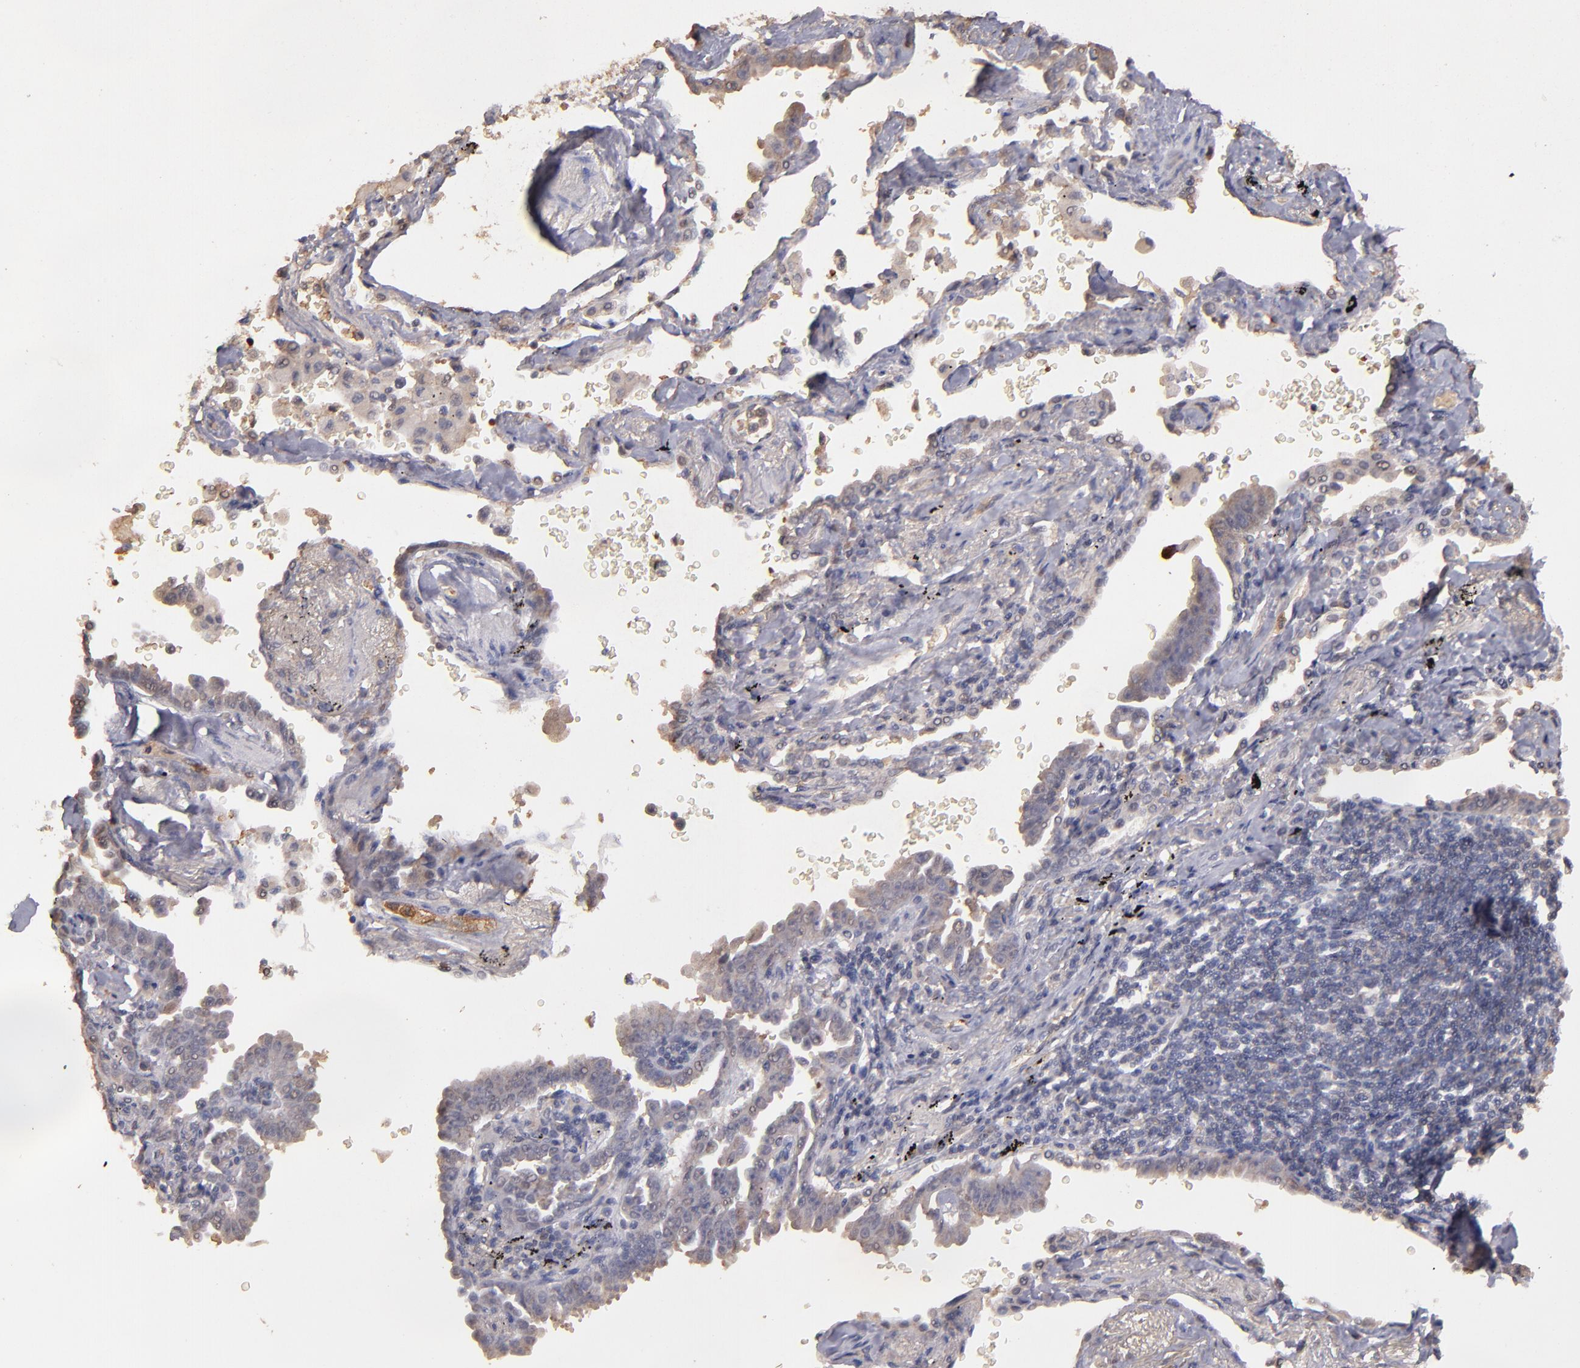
{"staining": {"intensity": "weak", "quantity": "25%-75%", "location": "cytoplasmic/membranous"}, "tissue": "lung cancer", "cell_type": "Tumor cells", "image_type": "cancer", "snomed": [{"axis": "morphology", "description": "Adenocarcinoma, NOS"}, {"axis": "topography", "description": "Lung"}], "caption": "DAB immunohistochemical staining of human lung cancer (adenocarcinoma) exhibits weak cytoplasmic/membranous protein staining in about 25%-75% of tumor cells.", "gene": "SERPINC1", "patient": {"sex": "female", "age": 64}}